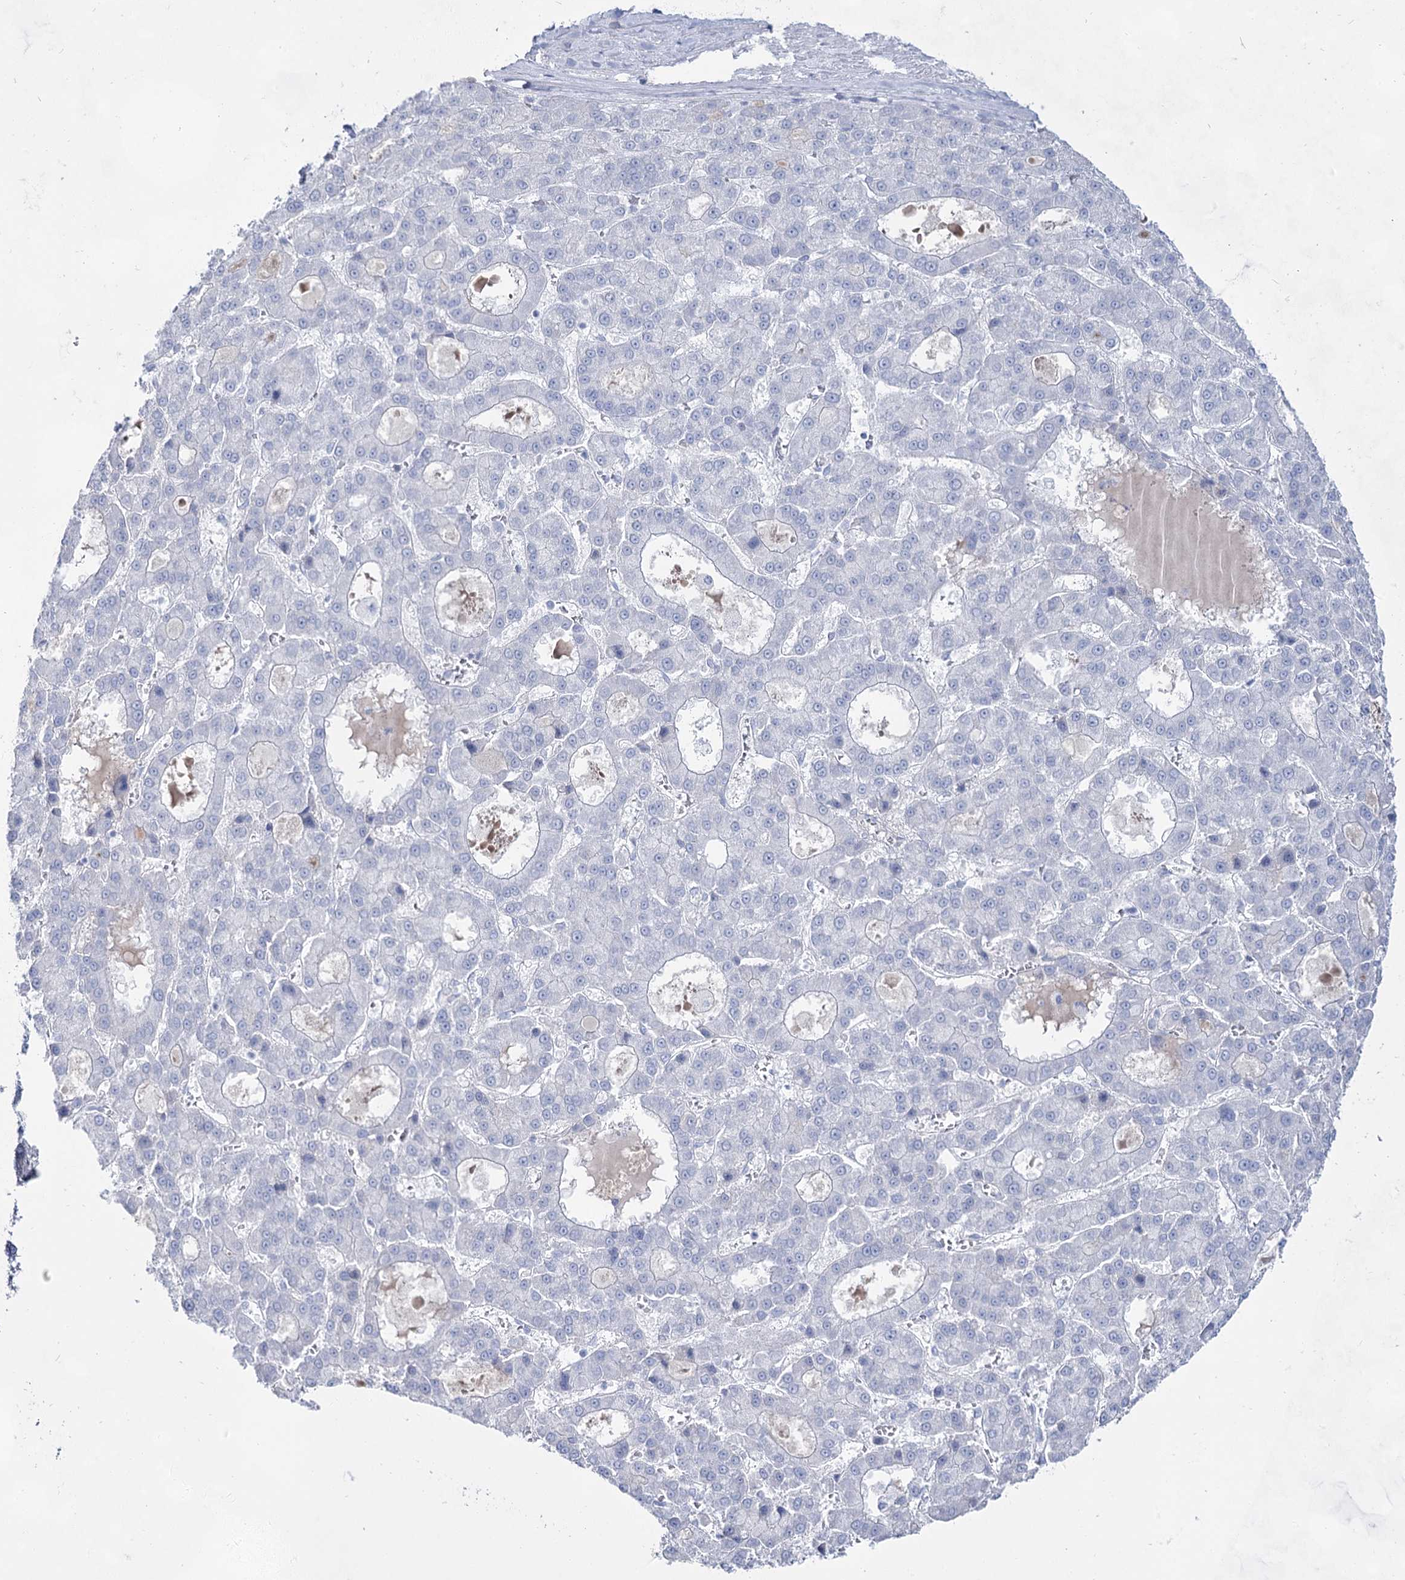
{"staining": {"intensity": "negative", "quantity": "none", "location": "none"}, "tissue": "liver cancer", "cell_type": "Tumor cells", "image_type": "cancer", "snomed": [{"axis": "morphology", "description": "Carcinoma, Hepatocellular, NOS"}, {"axis": "topography", "description": "Liver"}], "caption": "Immunohistochemistry (IHC) histopathology image of neoplastic tissue: liver cancer stained with DAB exhibits no significant protein expression in tumor cells.", "gene": "ACRV1", "patient": {"sex": "male", "age": 70}}